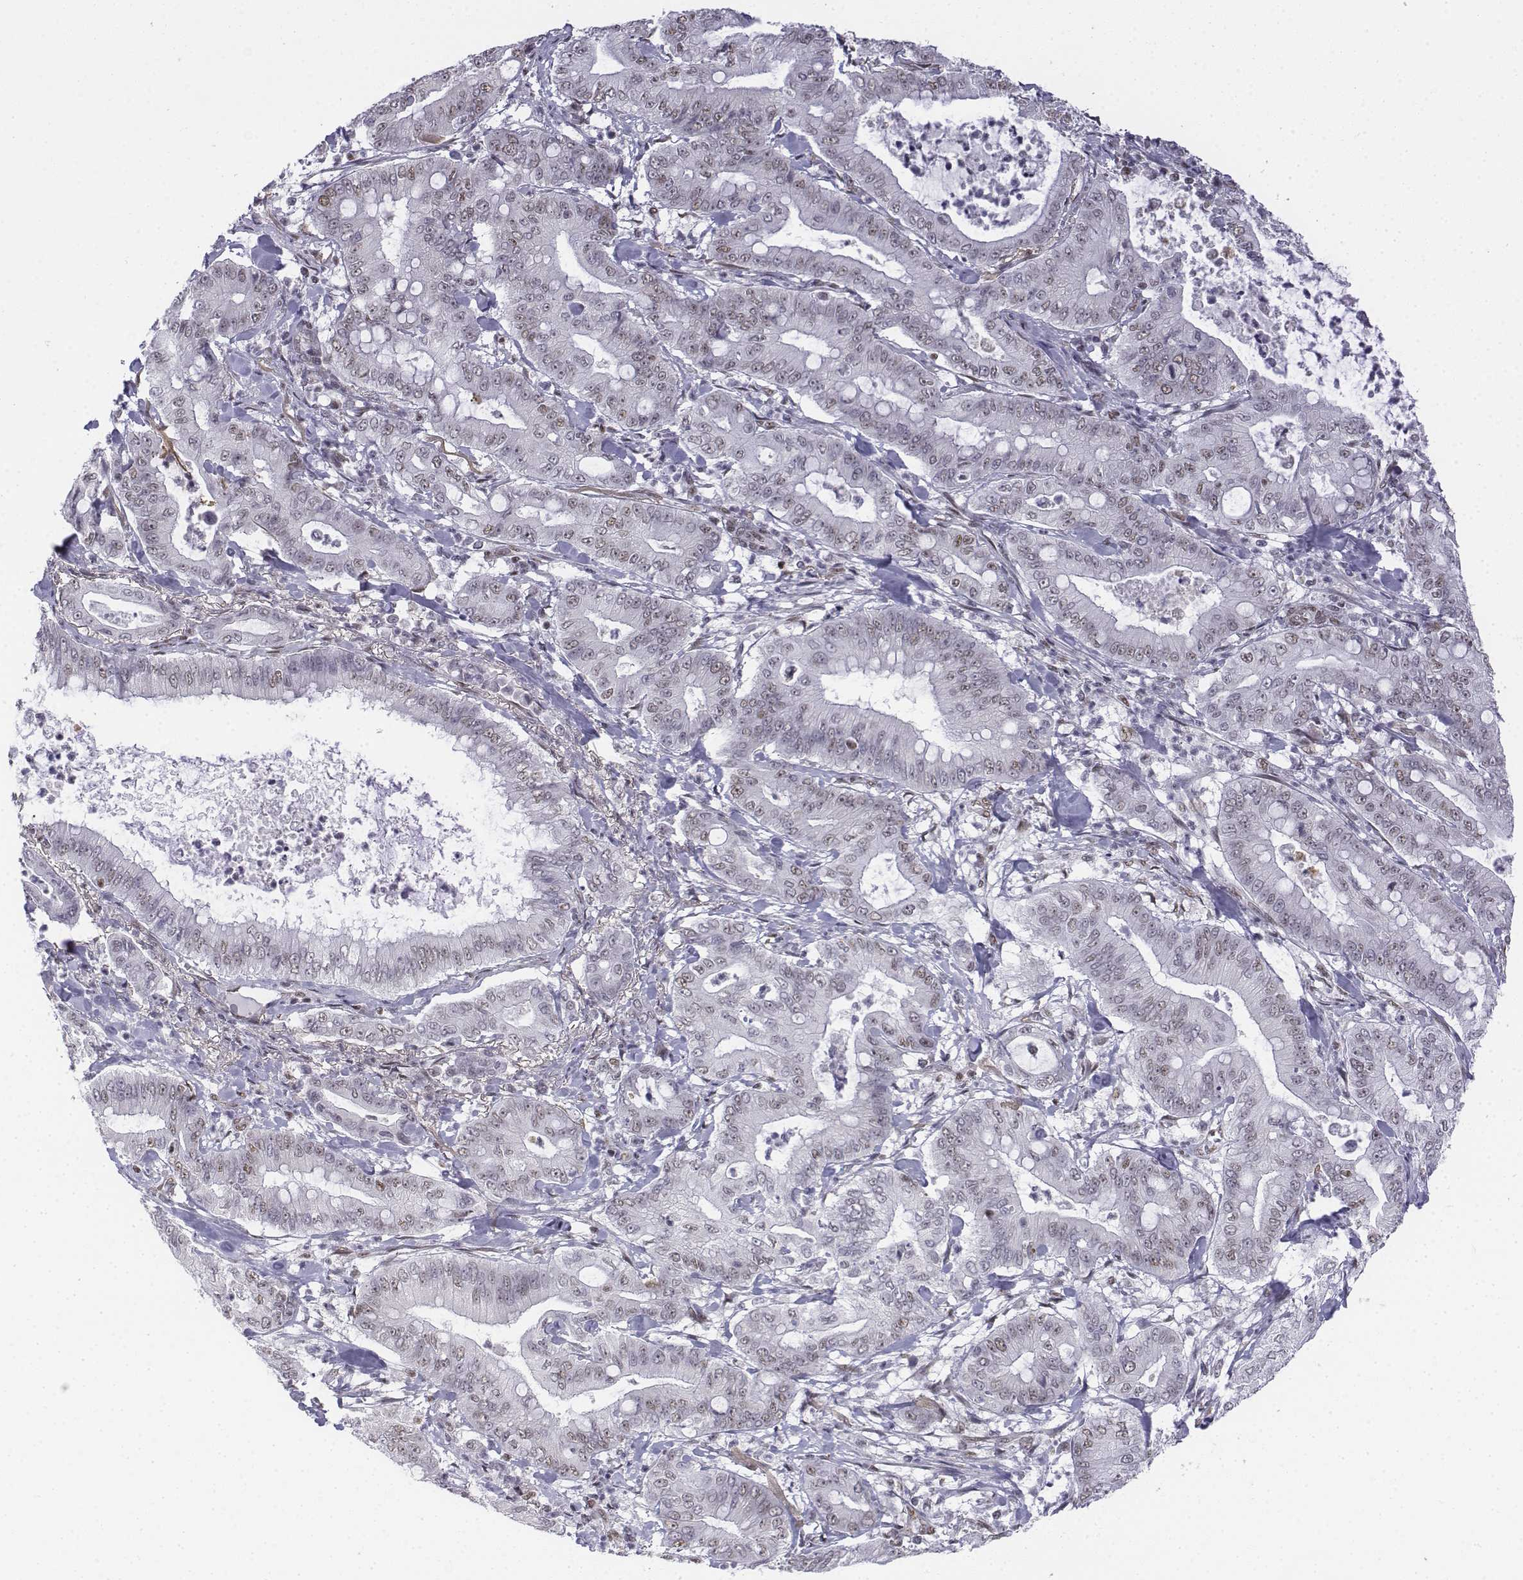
{"staining": {"intensity": "weak", "quantity": "<25%", "location": "nuclear"}, "tissue": "pancreatic cancer", "cell_type": "Tumor cells", "image_type": "cancer", "snomed": [{"axis": "morphology", "description": "Adenocarcinoma, NOS"}, {"axis": "topography", "description": "Pancreas"}], "caption": "This is an IHC micrograph of human pancreatic cancer. There is no expression in tumor cells.", "gene": "SETD1A", "patient": {"sex": "male", "age": 71}}